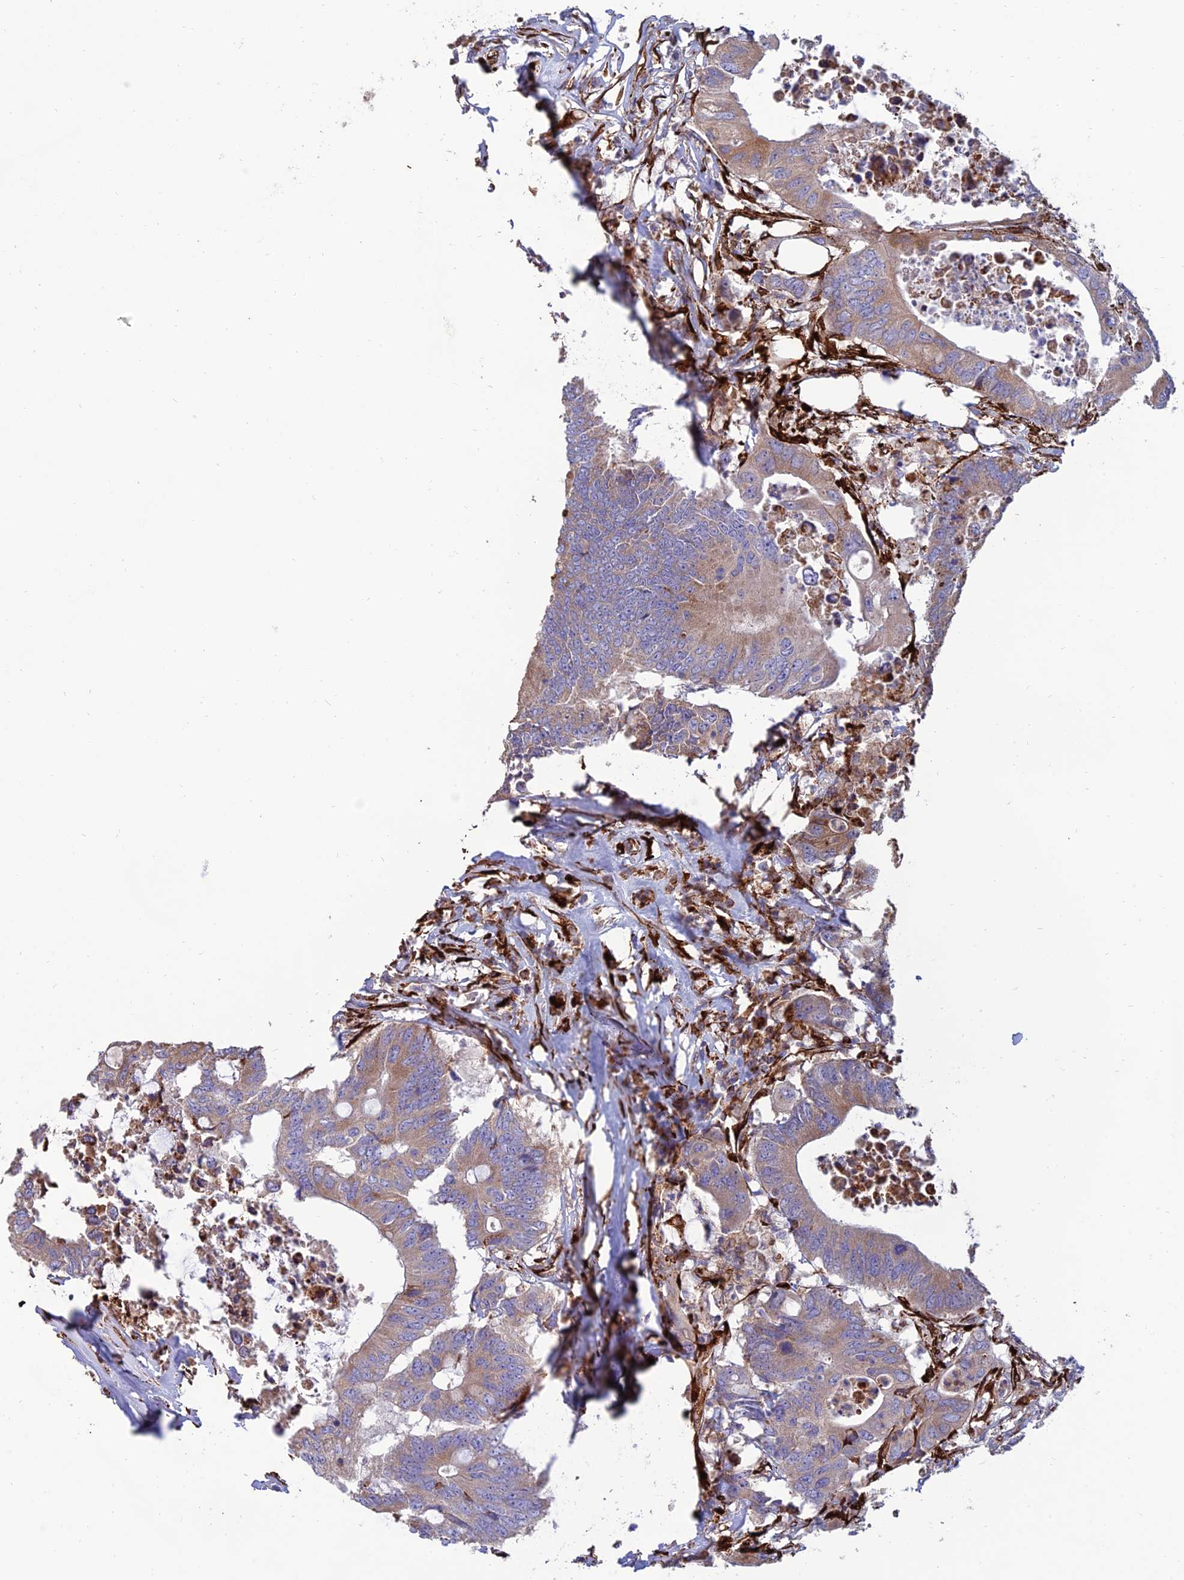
{"staining": {"intensity": "weak", "quantity": ">75%", "location": "cytoplasmic/membranous"}, "tissue": "colorectal cancer", "cell_type": "Tumor cells", "image_type": "cancer", "snomed": [{"axis": "morphology", "description": "Adenocarcinoma, NOS"}, {"axis": "topography", "description": "Colon"}], "caption": "Tumor cells show weak cytoplasmic/membranous expression in approximately >75% of cells in colorectal cancer.", "gene": "RCN3", "patient": {"sex": "male", "age": 71}}